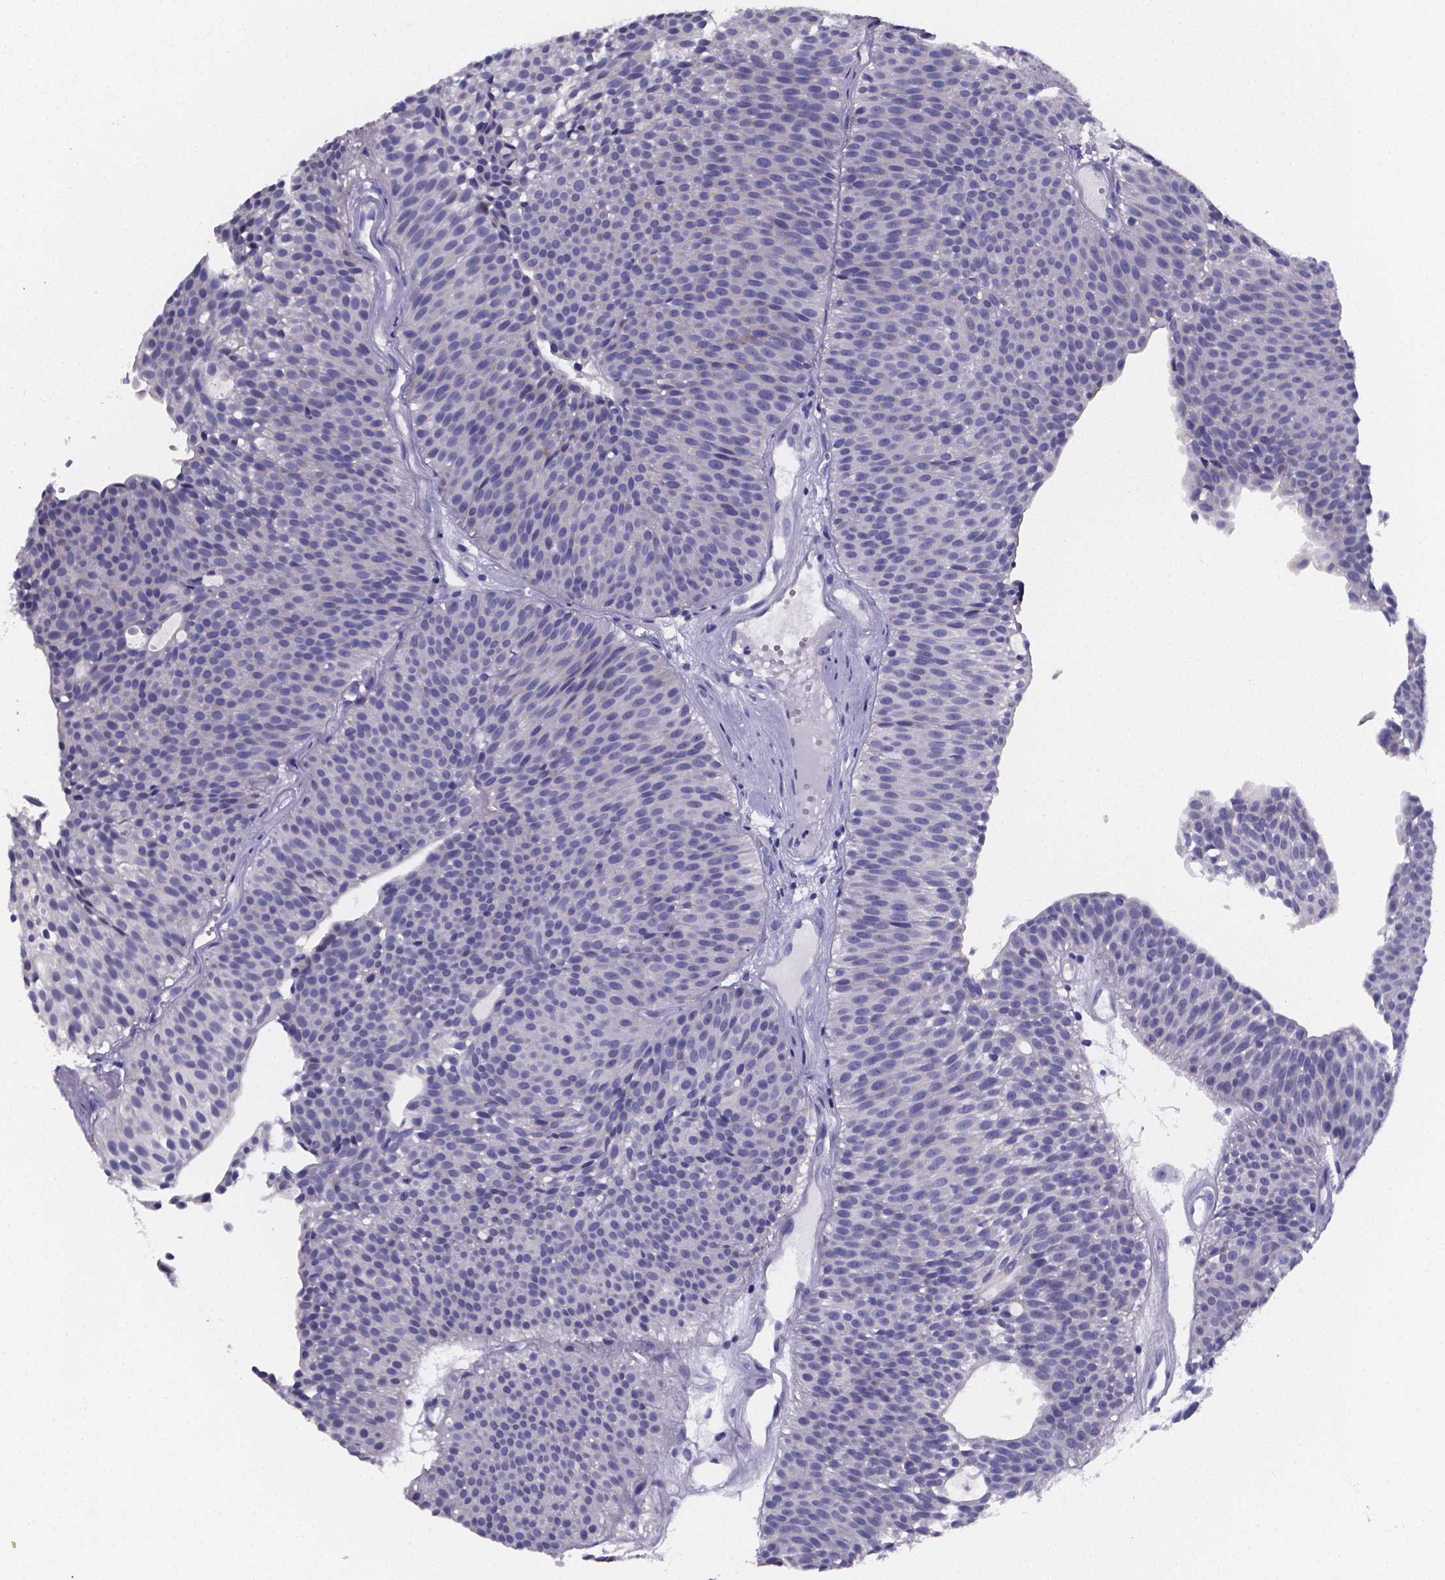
{"staining": {"intensity": "negative", "quantity": "none", "location": "none"}, "tissue": "urothelial cancer", "cell_type": "Tumor cells", "image_type": "cancer", "snomed": [{"axis": "morphology", "description": "Urothelial carcinoma, Low grade"}, {"axis": "topography", "description": "Urinary bladder"}], "caption": "The IHC photomicrograph has no significant positivity in tumor cells of urothelial carcinoma (low-grade) tissue.", "gene": "PAH", "patient": {"sex": "male", "age": 63}}